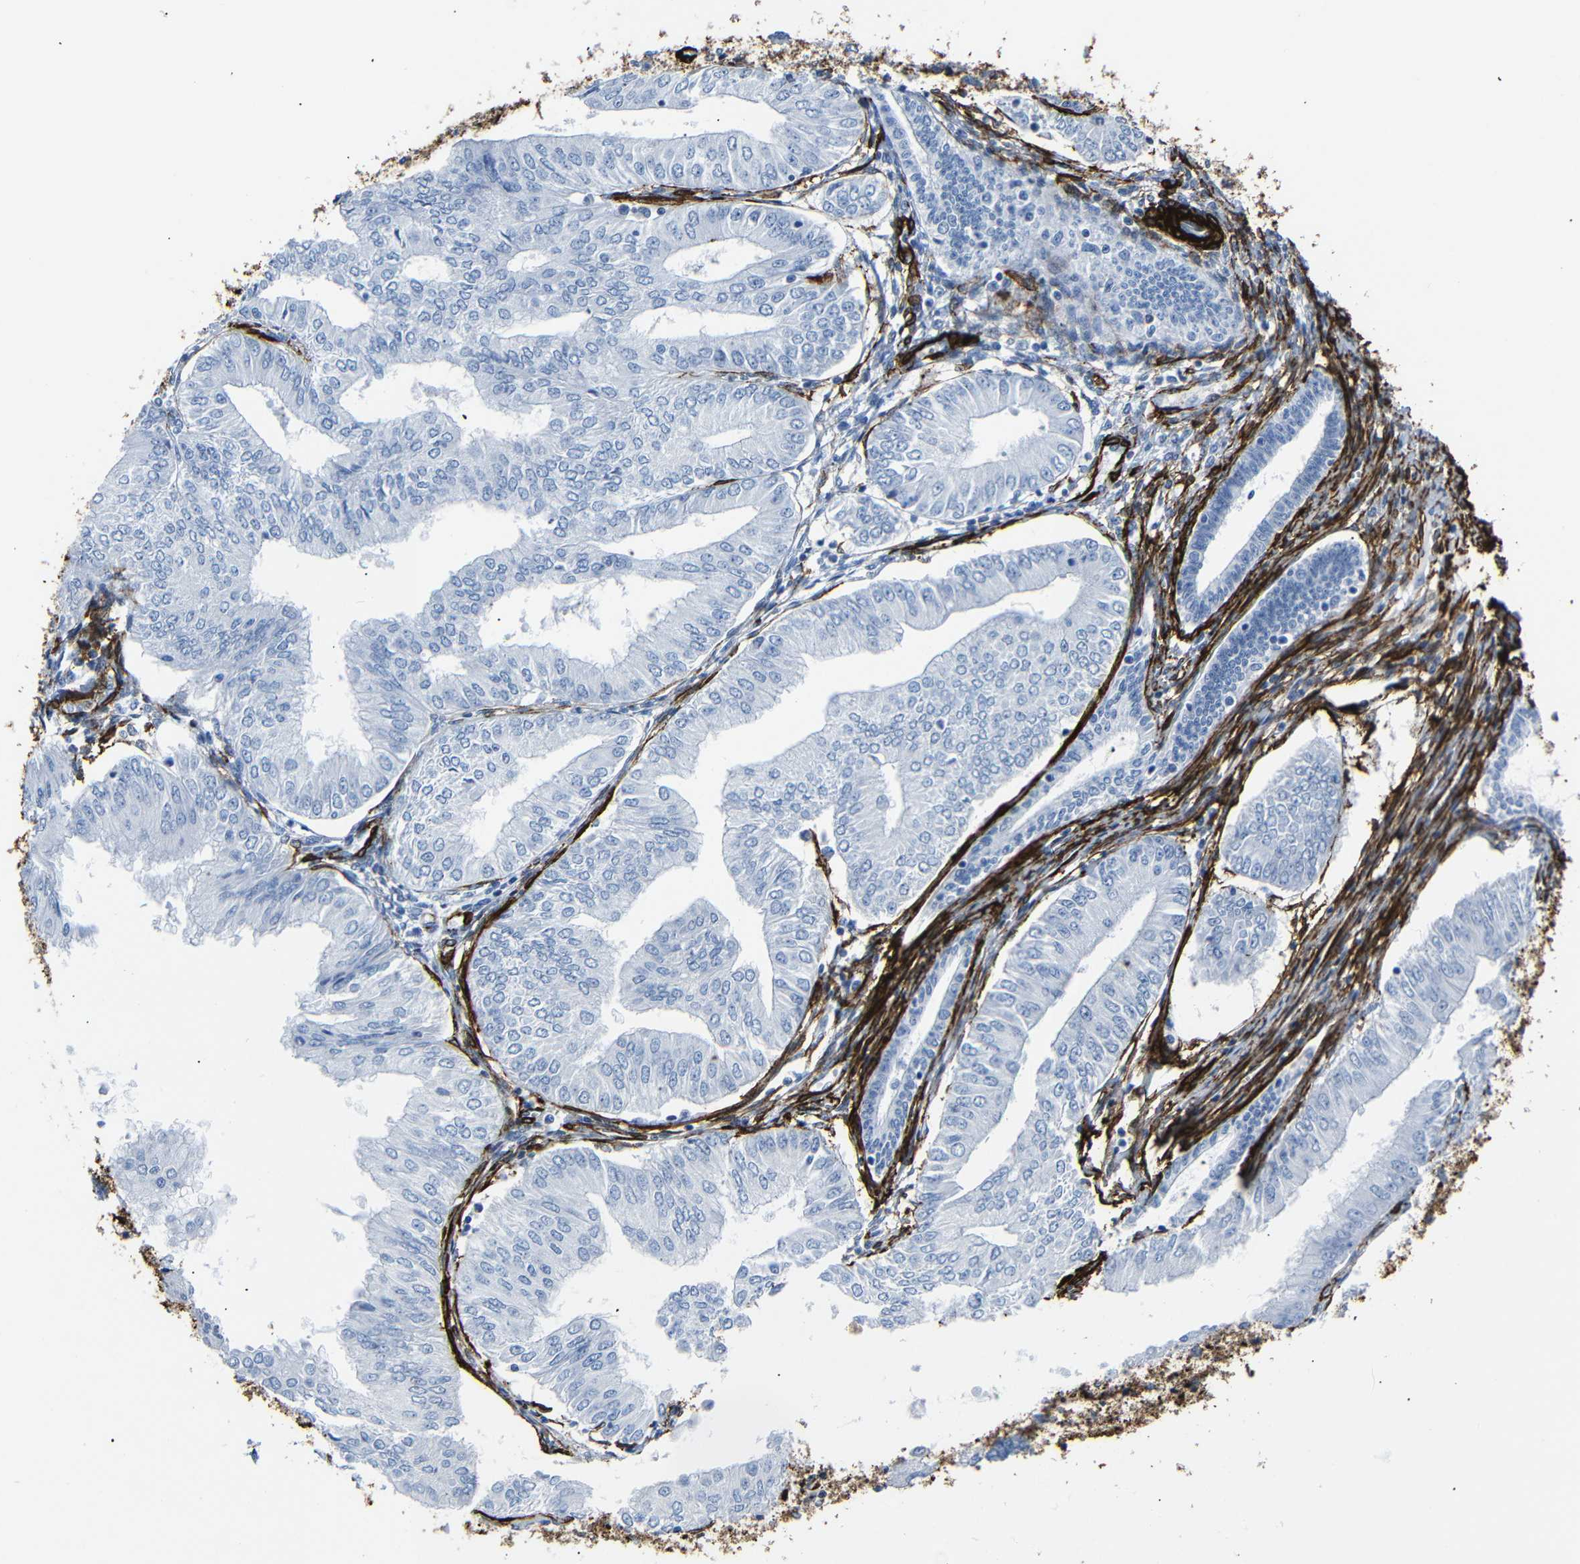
{"staining": {"intensity": "negative", "quantity": "none", "location": "none"}, "tissue": "endometrial cancer", "cell_type": "Tumor cells", "image_type": "cancer", "snomed": [{"axis": "morphology", "description": "Adenocarcinoma, NOS"}, {"axis": "topography", "description": "Endometrium"}], "caption": "IHC image of endometrial cancer (adenocarcinoma) stained for a protein (brown), which reveals no staining in tumor cells.", "gene": "ACTA2", "patient": {"sex": "female", "age": 53}}